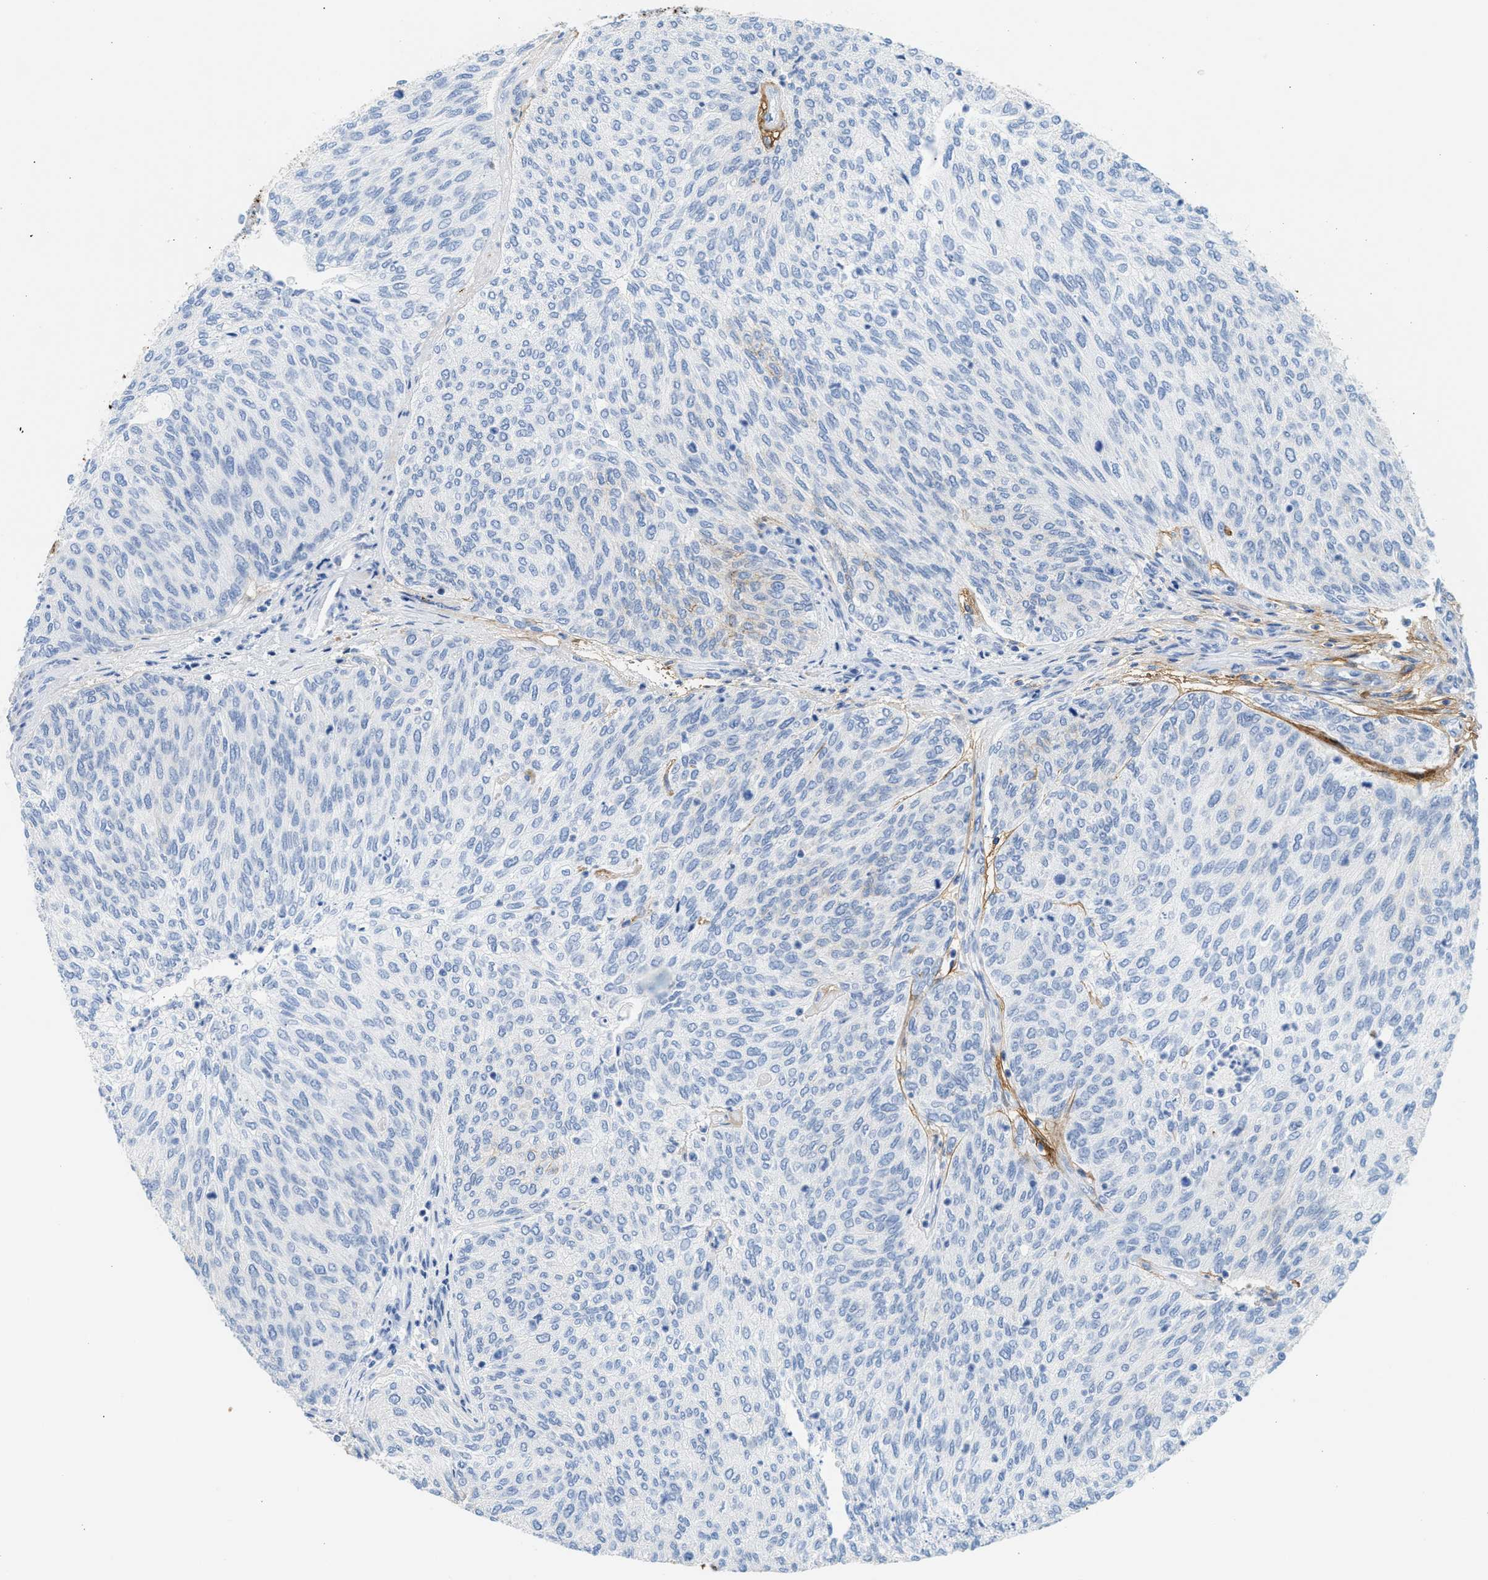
{"staining": {"intensity": "negative", "quantity": "none", "location": "none"}, "tissue": "urothelial cancer", "cell_type": "Tumor cells", "image_type": "cancer", "snomed": [{"axis": "morphology", "description": "Urothelial carcinoma, Low grade"}, {"axis": "topography", "description": "Urinary bladder"}], "caption": "Immunohistochemistry photomicrograph of neoplastic tissue: human urothelial cancer stained with DAB reveals no significant protein expression in tumor cells. The staining is performed using DAB brown chromogen with nuclei counter-stained in using hematoxylin.", "gene": "TNR", "patient": {"sex": "female", "age": 79}}